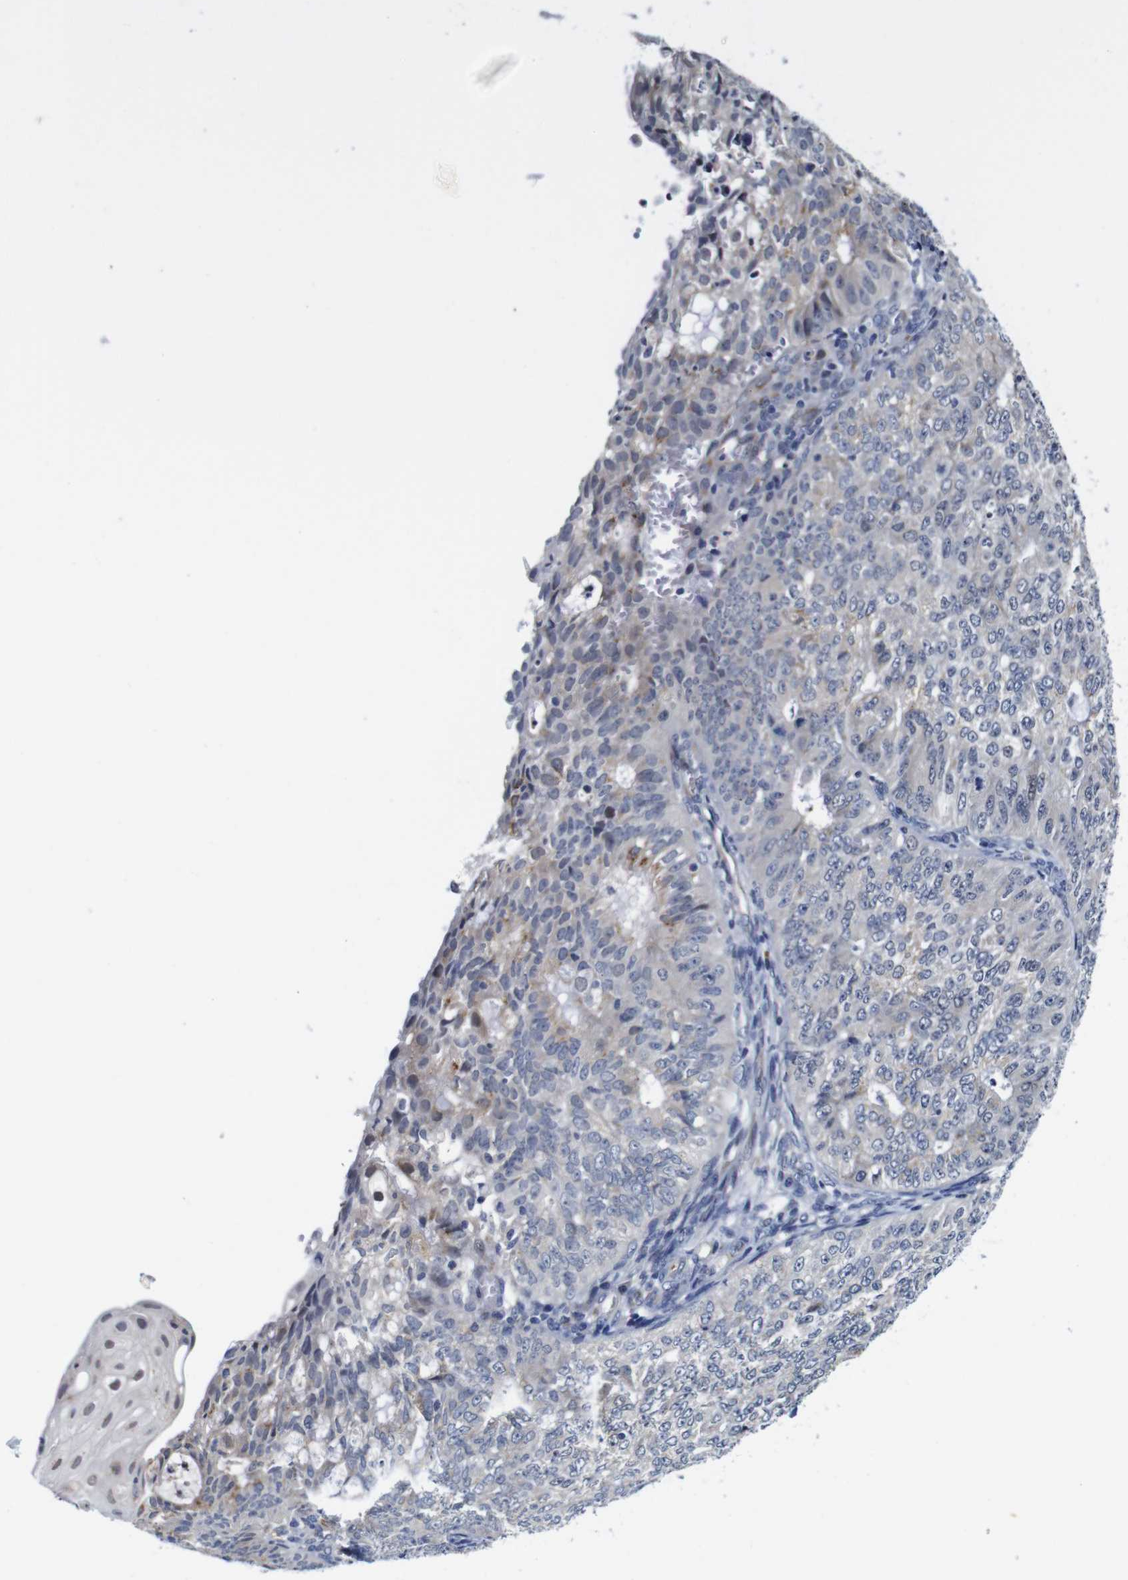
{"staining": {"intensity": "weak", "quantity": "<25%", "location": "cytoplasmic/membranous"}, "tissue": "endometrial cancer", "cell_type": "Tumor cells", "image_type": "cancer", "snomed": [{"axis": "morphology", "description": "Adenocarcinoma, NOS"}, {"axis": "topography", "description": "Endometrium"}], "caption": "This histopathology image is of endometrial cancer (adenocarcinoma) stained with immunohistochemistry to label a protein in brown with the nuclei are counter-stained blue. There is no positivity in tumor cells.", "gene": "FURIN", "patient": {"sex": "female", "age": 32}}